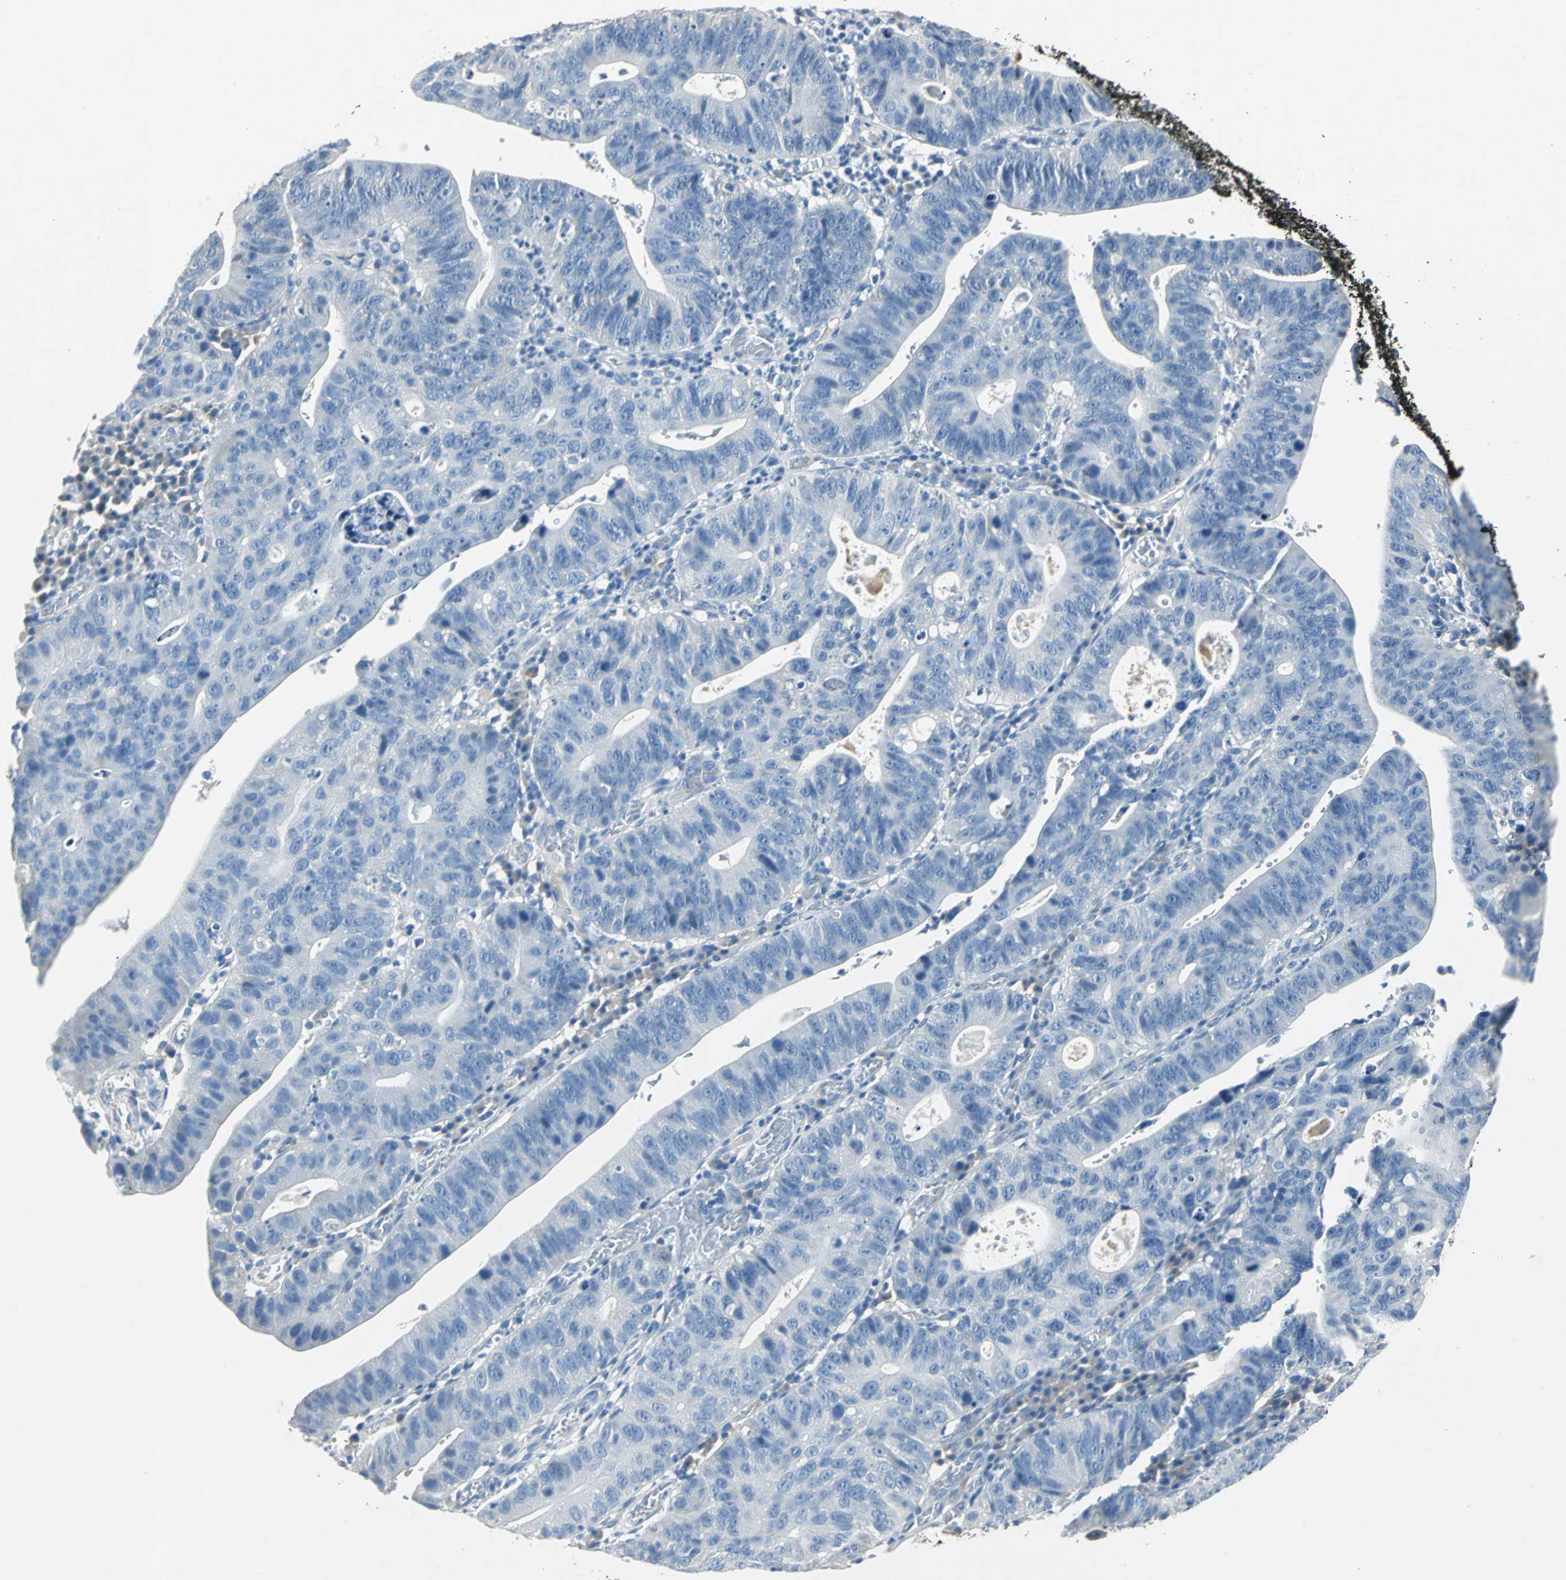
{"staining": {"intensity": "negative", "quantity": "none", "location": "none"}, "tissue": "stomach cancer", "cell_type": "Tumor cells", "image_type": "cancer", "snomed": [{"axis": "morphology", "description": "Adenocarcinoma, NOS"}, {"axis": "topography", "description": "Stomach"}], "caption": "High power microscopy photomicrograph of an immunohistochemistry (IHC) histopathology image of adenocarcinoma (stomach), revealing no significant expression in tumor cells.", "gene": "EFNB3", "patient": {"sex": "male", "age": 59}}